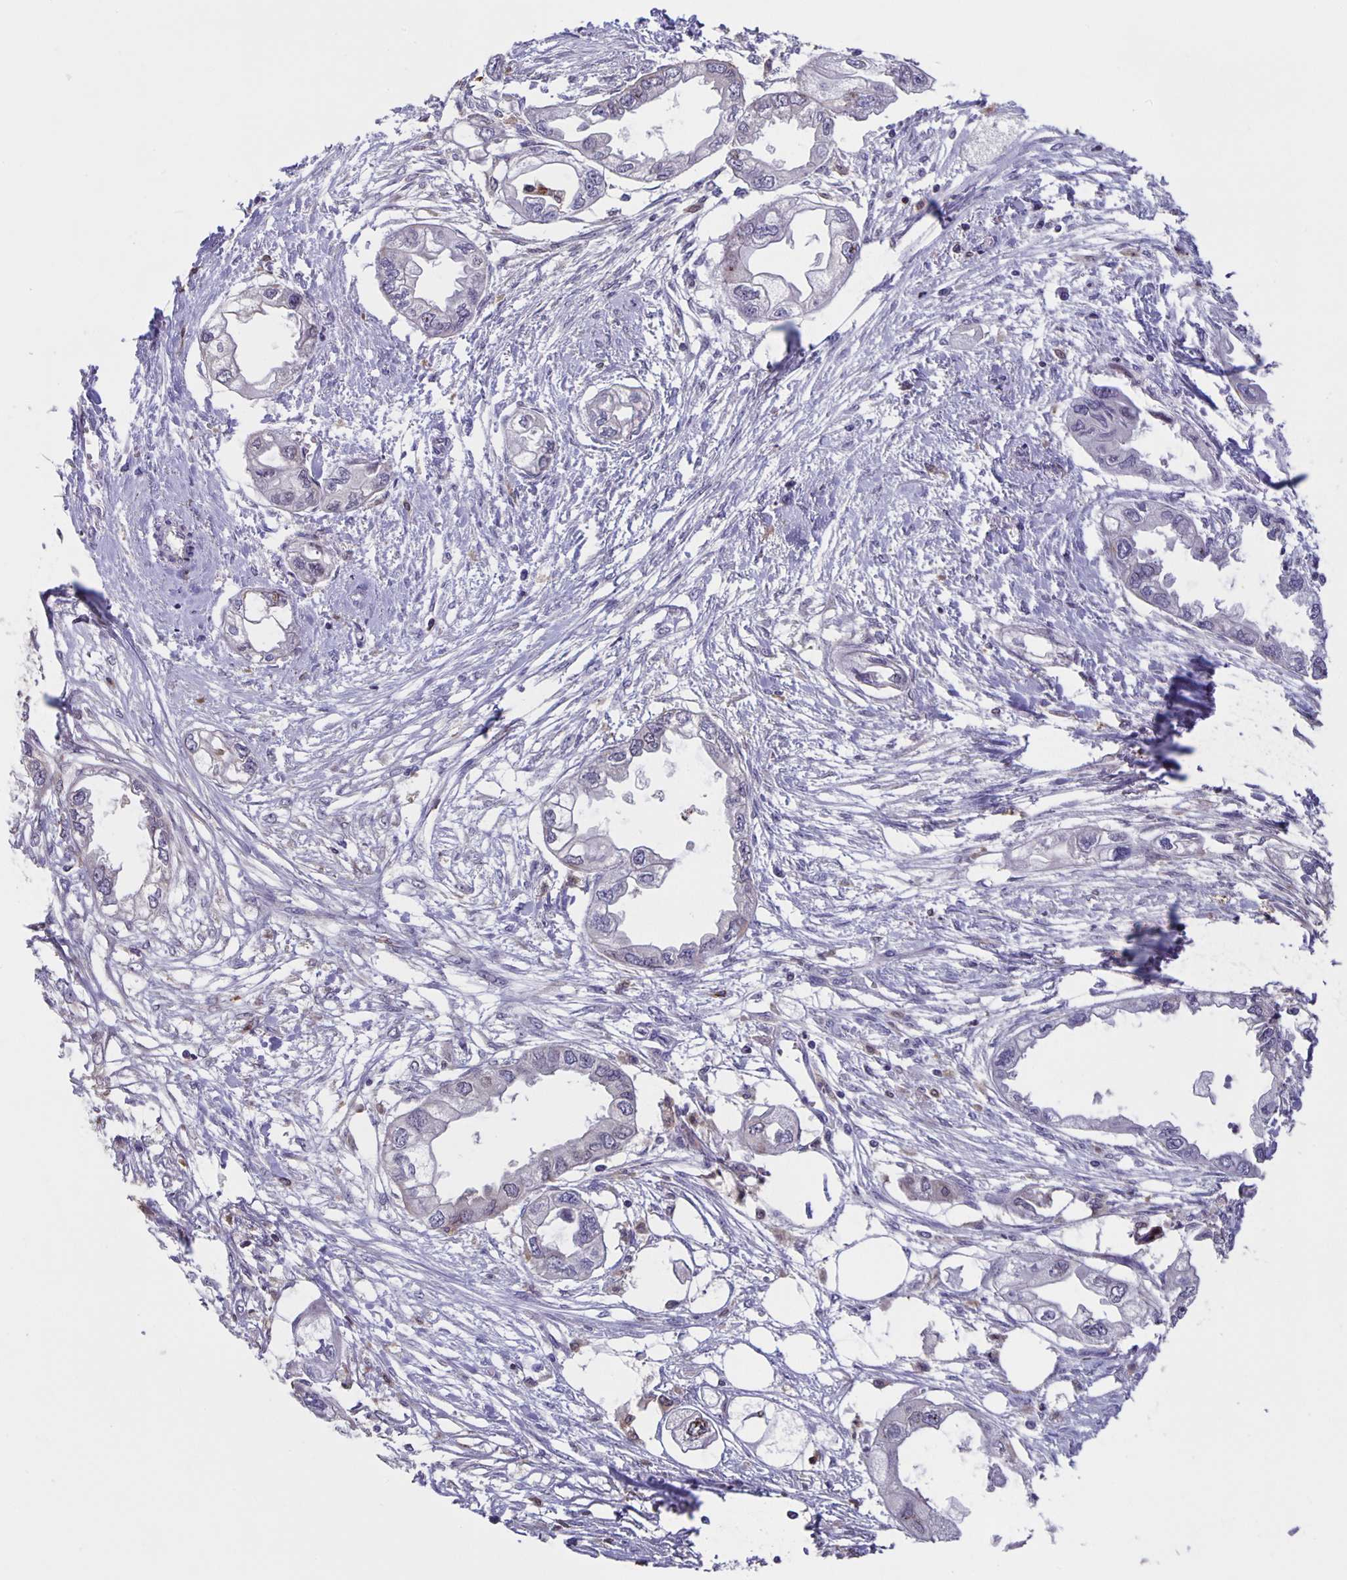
{"staining": {"intensity": "negative", "quantity": "none", "location": "none"}, "tissue": "endometrial cancer", "cell_type": "Tumor cells", "image_type": "cancer", "snomed": [{"axis": "morphology", "description": "Adenocarcinoma, NOS"}, {"axis": "morphology", "description": "Adenocarcinoma, metastatic, NOS"}, {"axis": "topography", "description": "Adipose tissue"}, {"axis": "topography", "description": "Endometrium"}], "caption": "The immunohistochemistry (IHC) histopathology image has no significant expression in tumor cells of adenocarcinoma (endometrial) tissue. (Stains: DAB (3,3'-diaminobenzidine) IHC with hematoxylin counter stain, Microscopy: brightfield microscopy at high magnification).", "gene": "MARCHF6", "patient": {"sex": "female", "age": 67}}